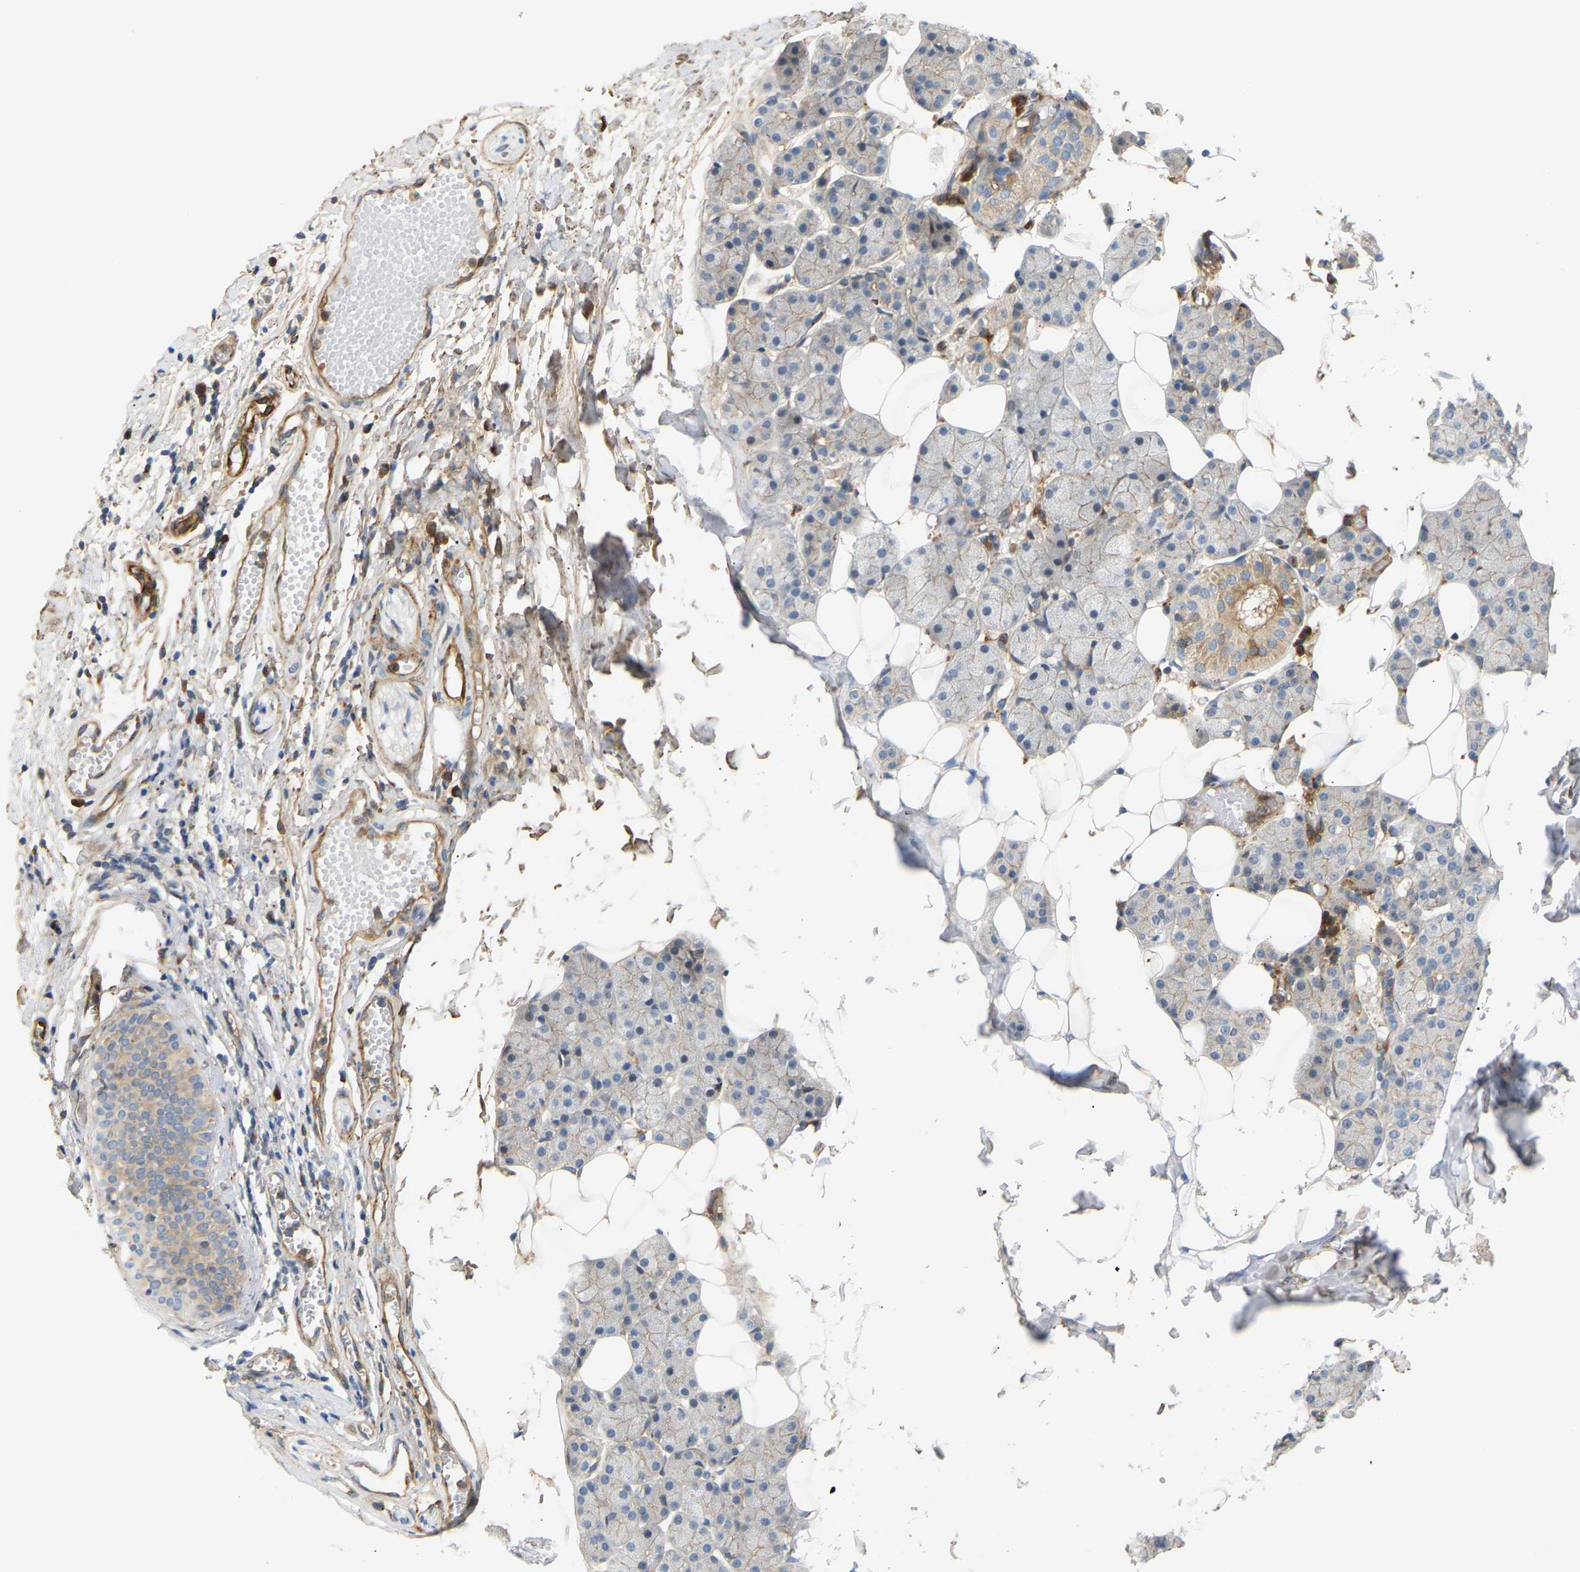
{"staining": {"intensity": "weak", "quantity": "<25%", "location": "cytoplasmic/membranous"}, "tissue": "salivary gland", "cell_type": "Glandular cells", "image_type": "normal", "snomed": [{"axis": "morphology", "description": "Normal tissue, NOS"}, {"axis": "topography", "description": "Salivary gland"}], "caption": "A micrograph of human salivary gland is negative for staining in glandular cells. The staining is performed using DAB brown chromogen with nuclei counter-stained in using hematoxylin.", "gene": "PLCG2", "patient": {"sex": "female", "age": 33}}